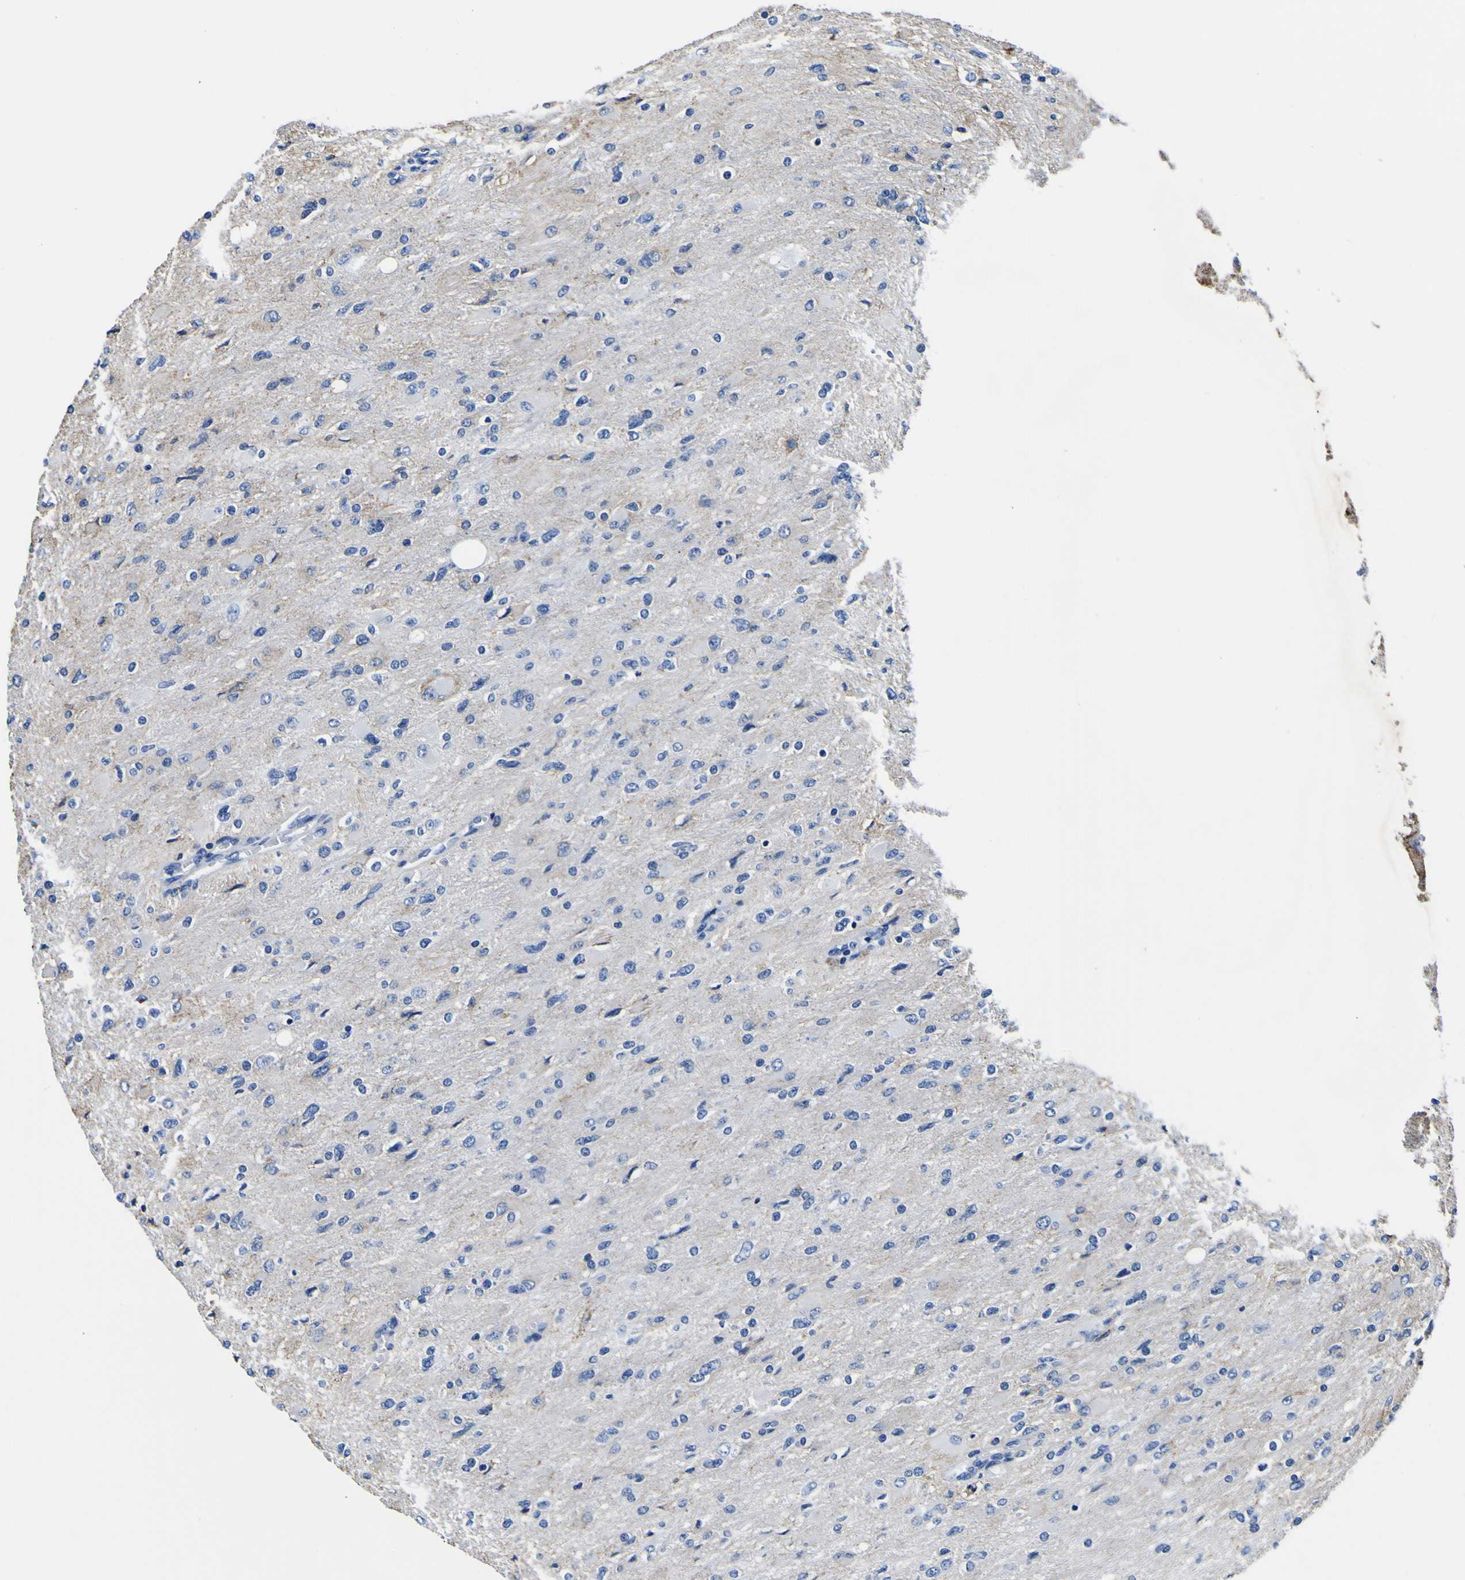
{"staining": {"intensity": "negative", "quantity": "none", "location": "none"}, "tissue": "glioma", "cell_type": "Tumor cells", "image_type": "cancer", "snomed": [{"axis": "morphology", "description": "Glioma, malignant, High grade"}, {"axis": "topography", "description": "Cerebral cortex"}], "caption": "Tumor cells show no significant protein staining in glioma.", "gene": "PXDN", "patient": {"sex": "female", "age": 36}}